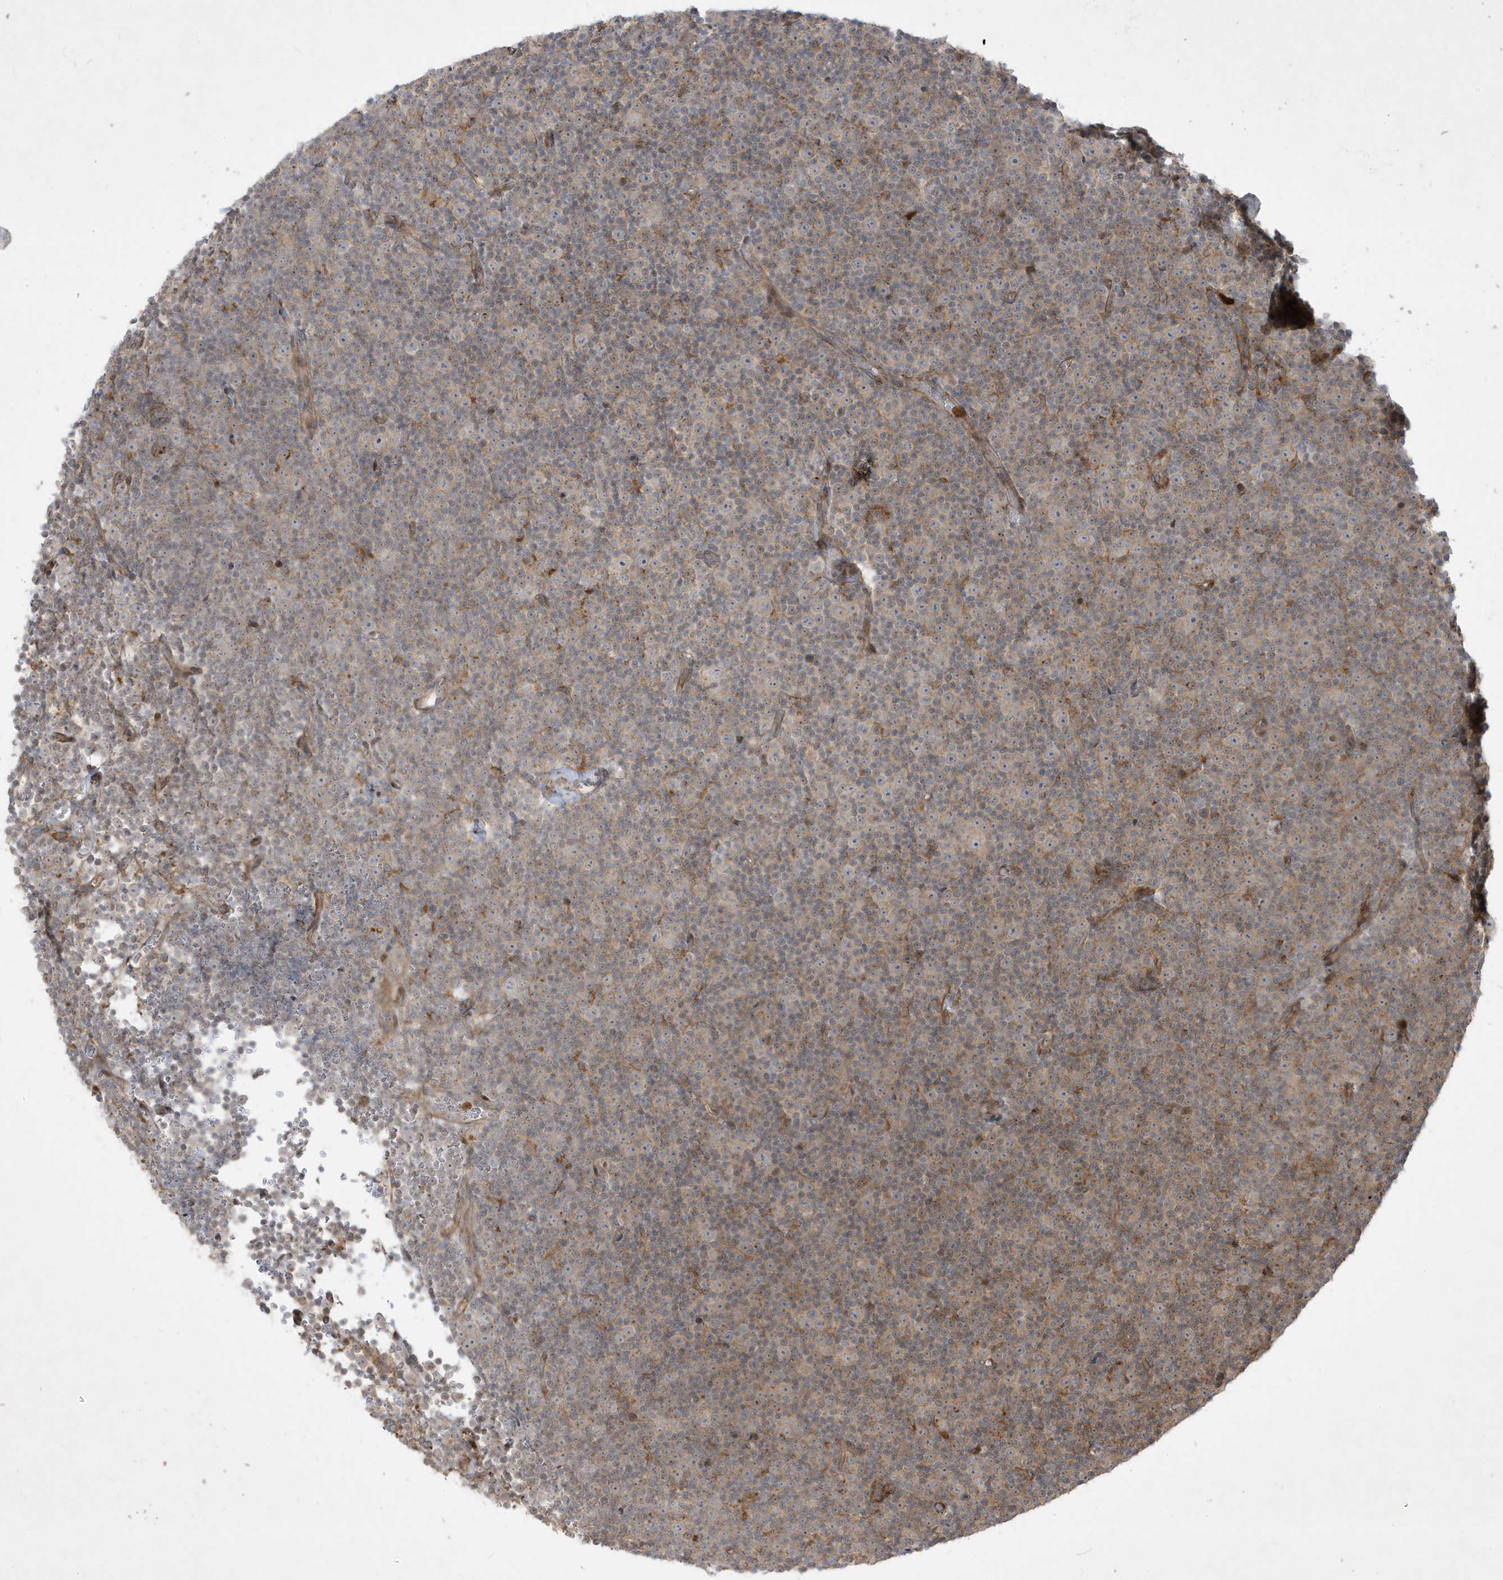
{"staining": {"intensity": "weak", "quantity": "<25%", "location": "cytoplasmic/membranous"}, "tissue": "lymphoma", "cell_type": "Tumor cells", "image_type": "cancer", "snomed": [{"axis": "morphology", "description": "Malignant lymphoma, non-Hodgkin's type, Low grade"}, {"axis": "topography", "description": "Lymph node"}], "caption": "The photomicrograph displays no significant expression in tumor cells of lymphoma.", "gene": "IFT57", "patient": {"sex": "female", "age": 67}}